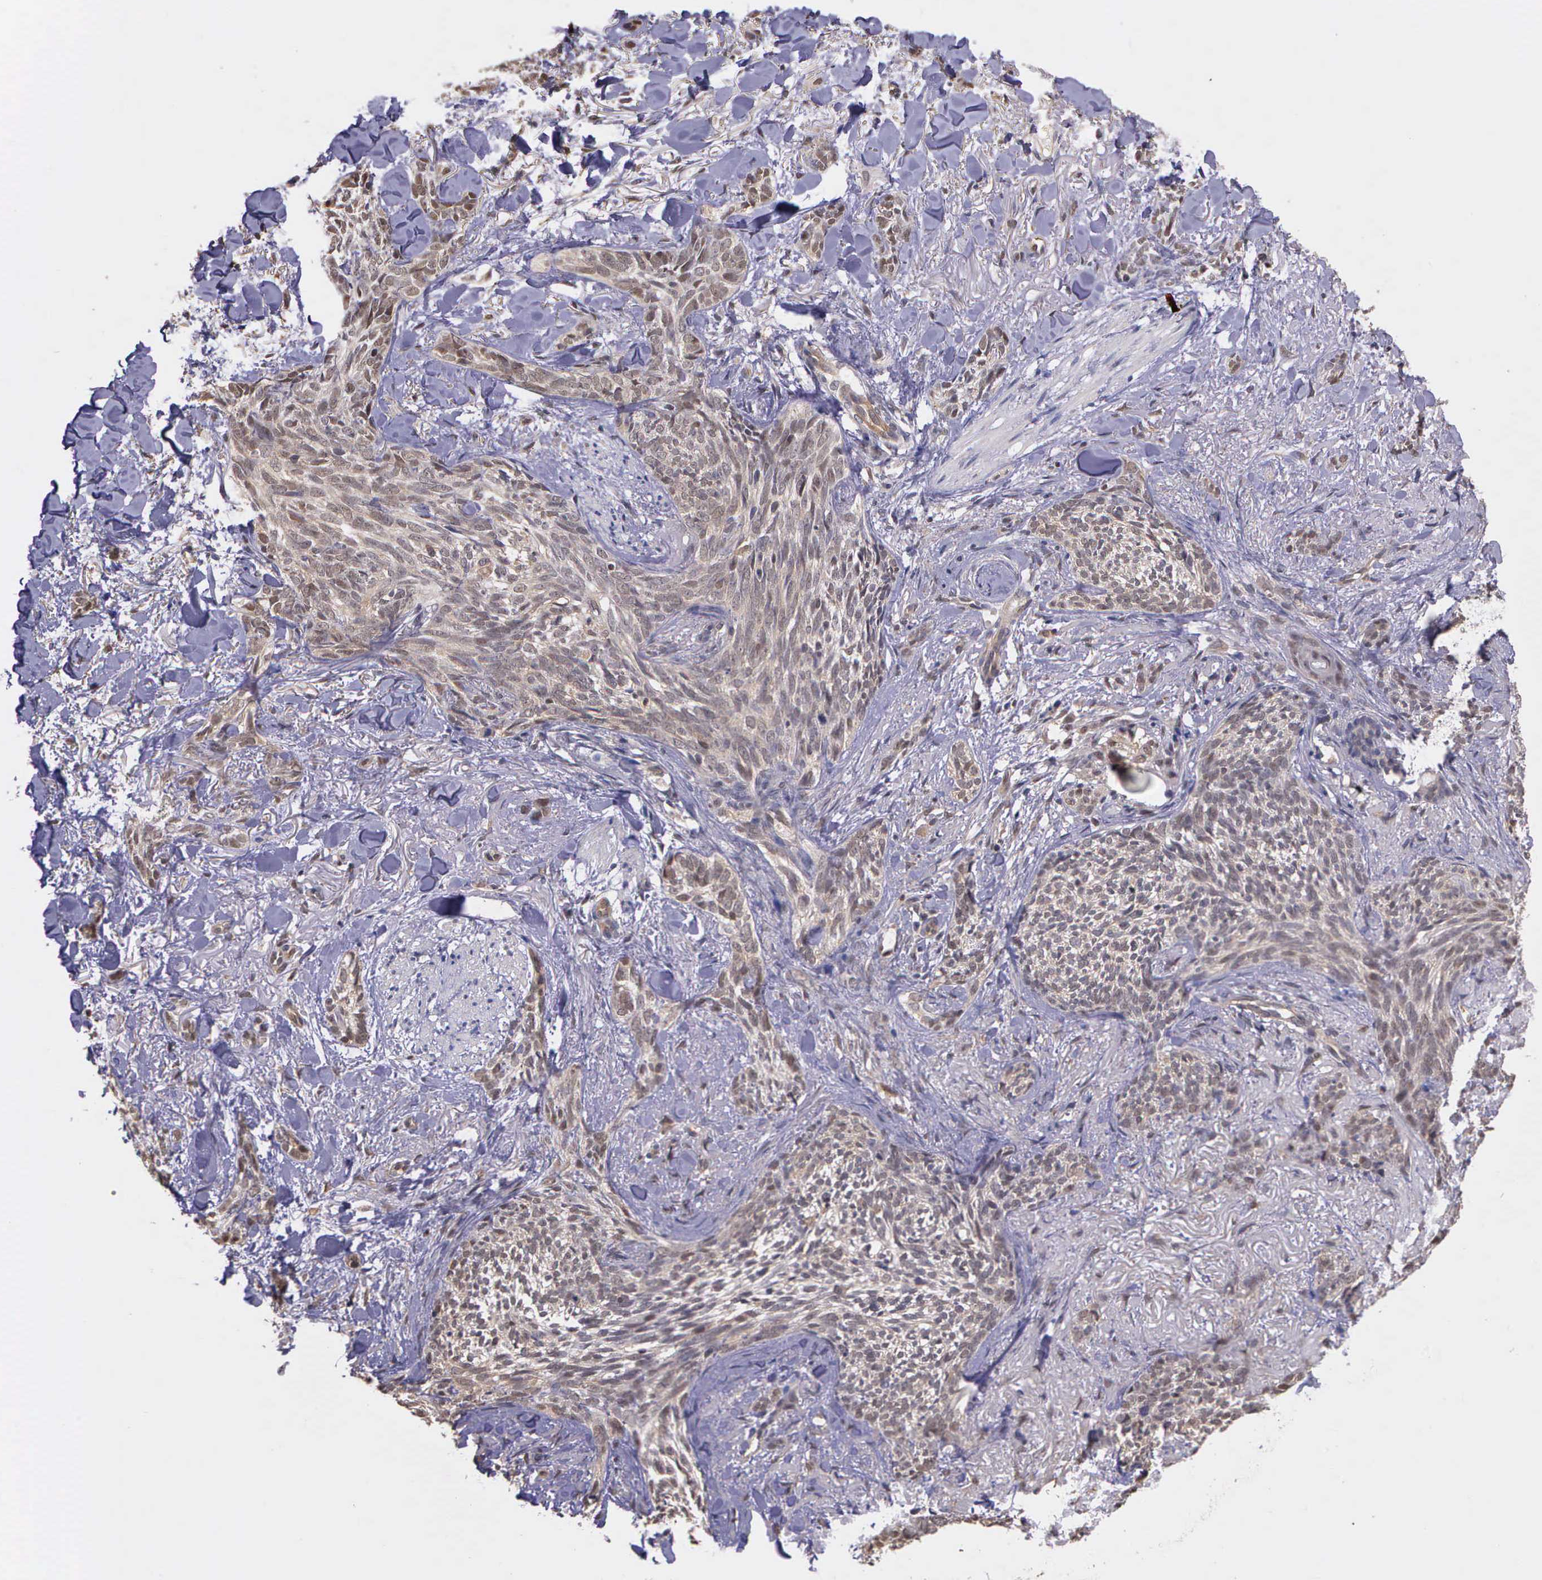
{"staining": {"intensity": "weak", "quantity": ">75%", "location": "cytoplasmic/membranous,nuclear"}, "tissue": "skin cancer", "cell_type": "Tumor cells", "image_type": "cancer", "snomed": [{"axis": "morphology", "description": "Basal cell carcinoma"}, {"axis": "topography", "description": "Skin"}], "caption": "Protein expression analysis of human basal cell carcinoma (skin) reveals weak cytoplasmic/membranous and nuclear staining in approximately >75% of tumor cells.", "gene": "PSMC1", "patient": {"sex": "female", "age": 81}}